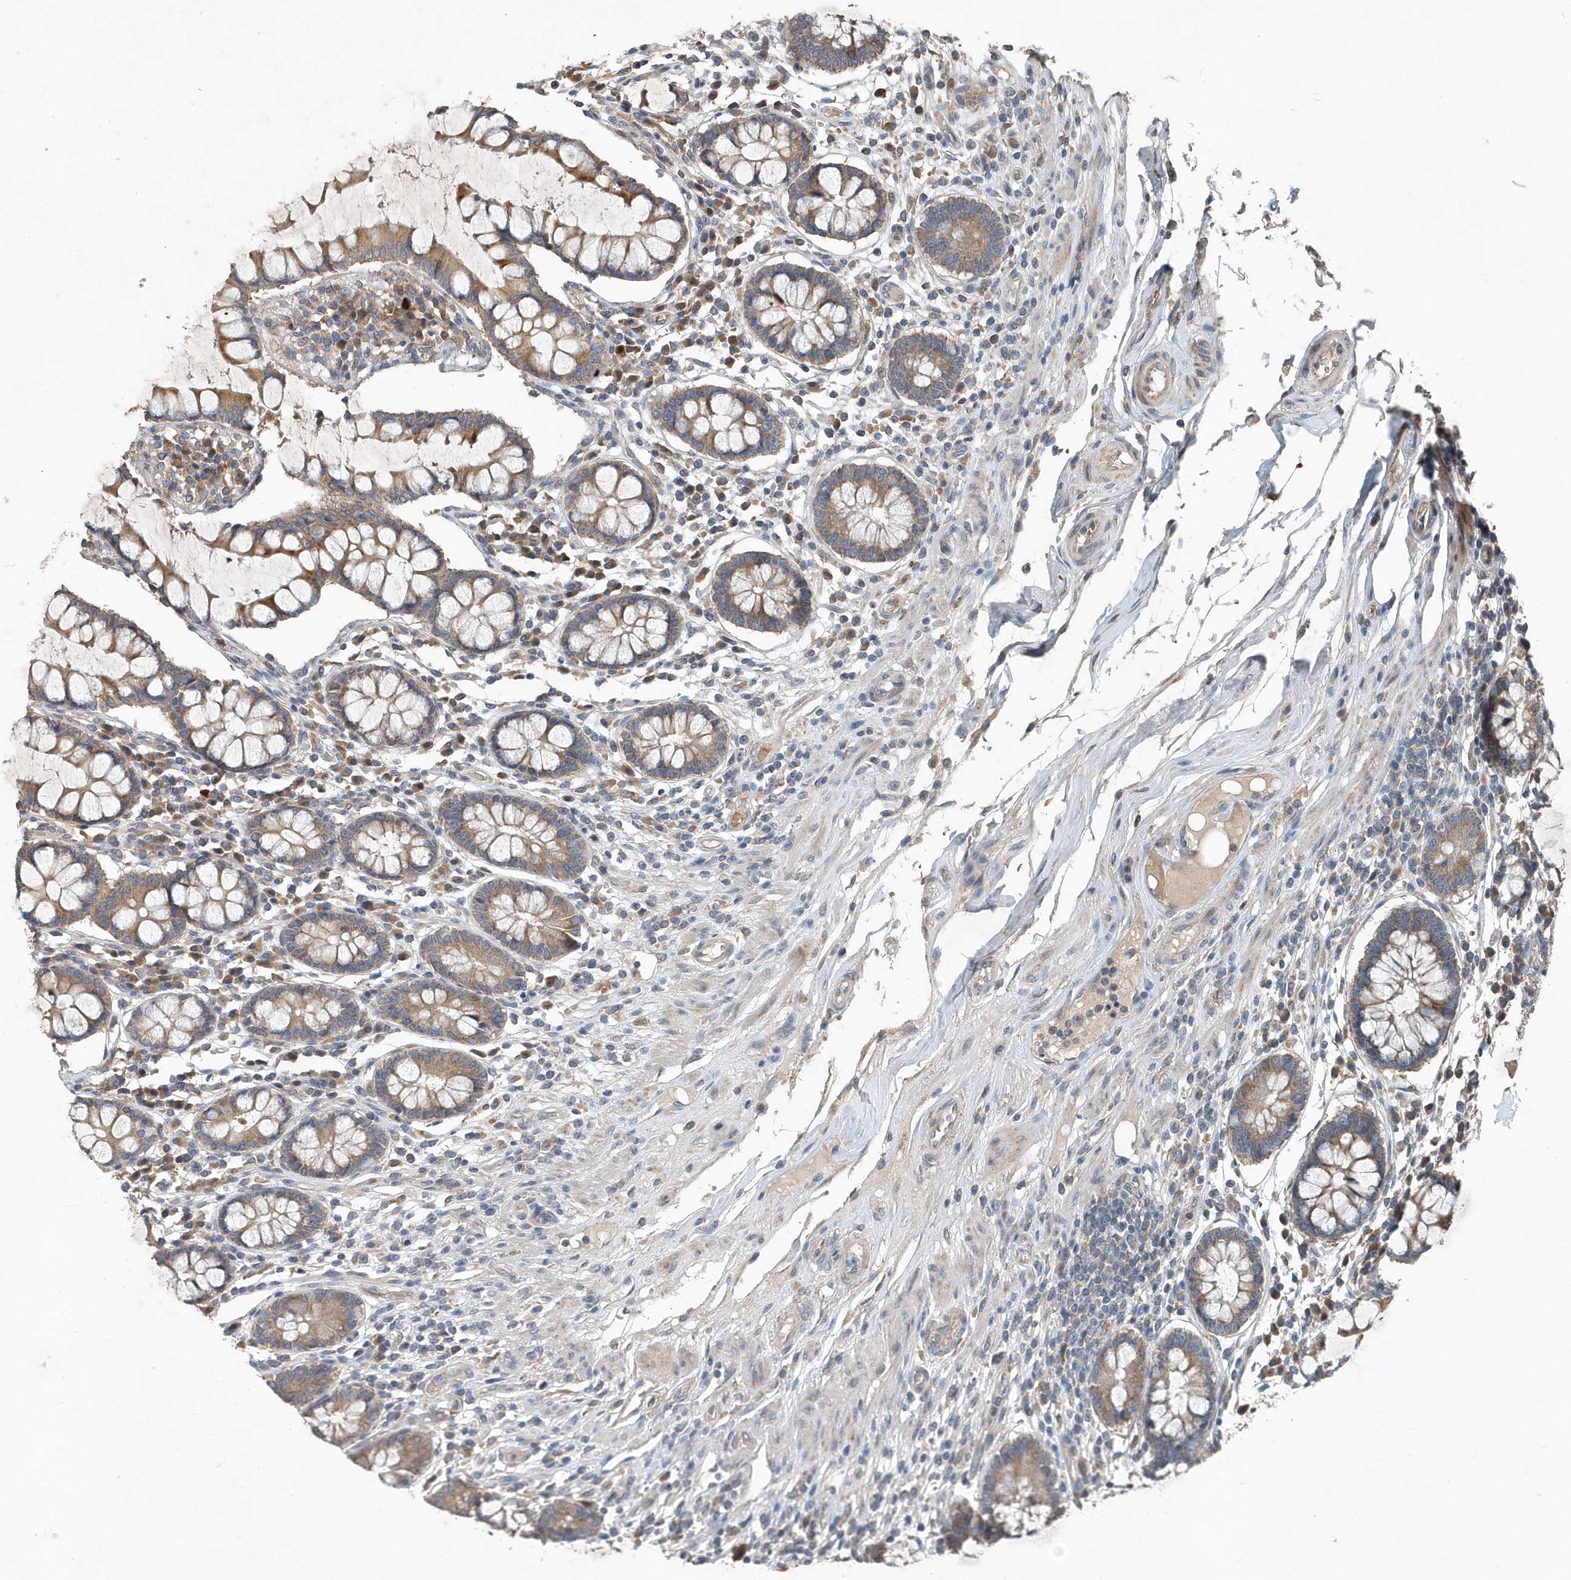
{"staining": {"intensity": "moderate", "quantity": ">75%", "location": "cytoplasmic/membranous"}, "tissue": "colon", "cell_type": "Endothelial cells", "image_type": "normal", "snomed": [{"axis": "morphology", "description": "Normal tissue, NOS"}, {"axis": "topography", "description": "Colon"}], "caption": "Brown immunohistochemical staining in unremarkable human colon shows moderate cytoplasmic/membranous staining in about >75% of endothelial cells. Nuclei are stained in blue.", "gene": "SCFD2", "patient": {"sex": "female", "age": 79}}